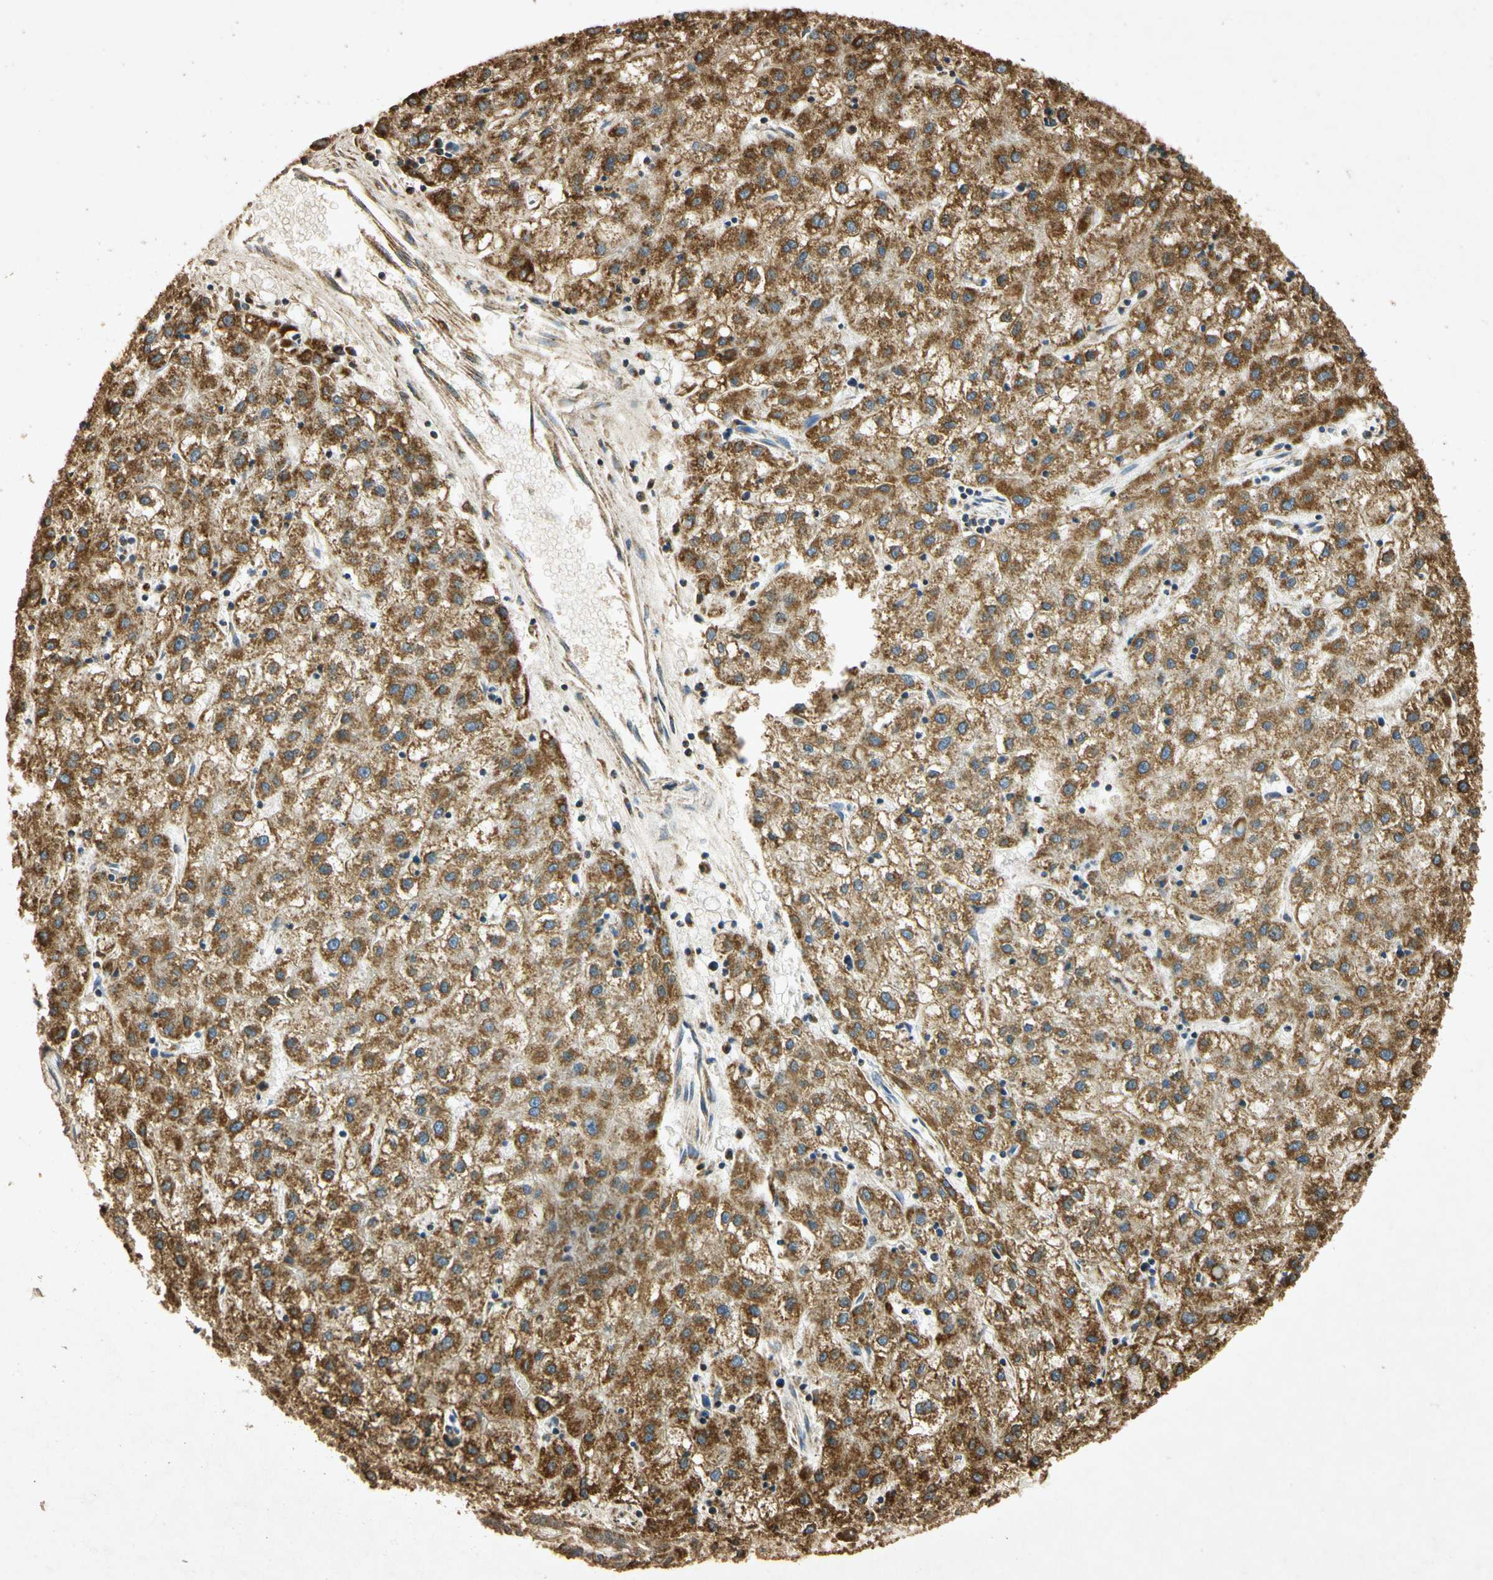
{"staining": {"intensity": "strong", "quantity": "25%-75%", "location": "cytoplasmic/membranous"}, "tissue": "liver cancer", "cell_type": "Tumor cells", "image_type": "cancer", "snomed": [{"axis": "morphology", "description": "Carcinoma, Hepatocellular, NOS"}, {"axis": "topography", "description": "Liver"}], "caption": "A brown stain shows strong cytoplasmic/membranous expression of a protein in human hepatocellular carcinoma (liver) tumor cells. The staining was performed using DAB (3,3'-diaminobenzidine) to visualize the protein expression in brown, while the nuclei were stained in blue with hematoxylin (Magnification: 20x).", "gene": "PRDX3", "patient": {"sex": "male", "age": 72}}